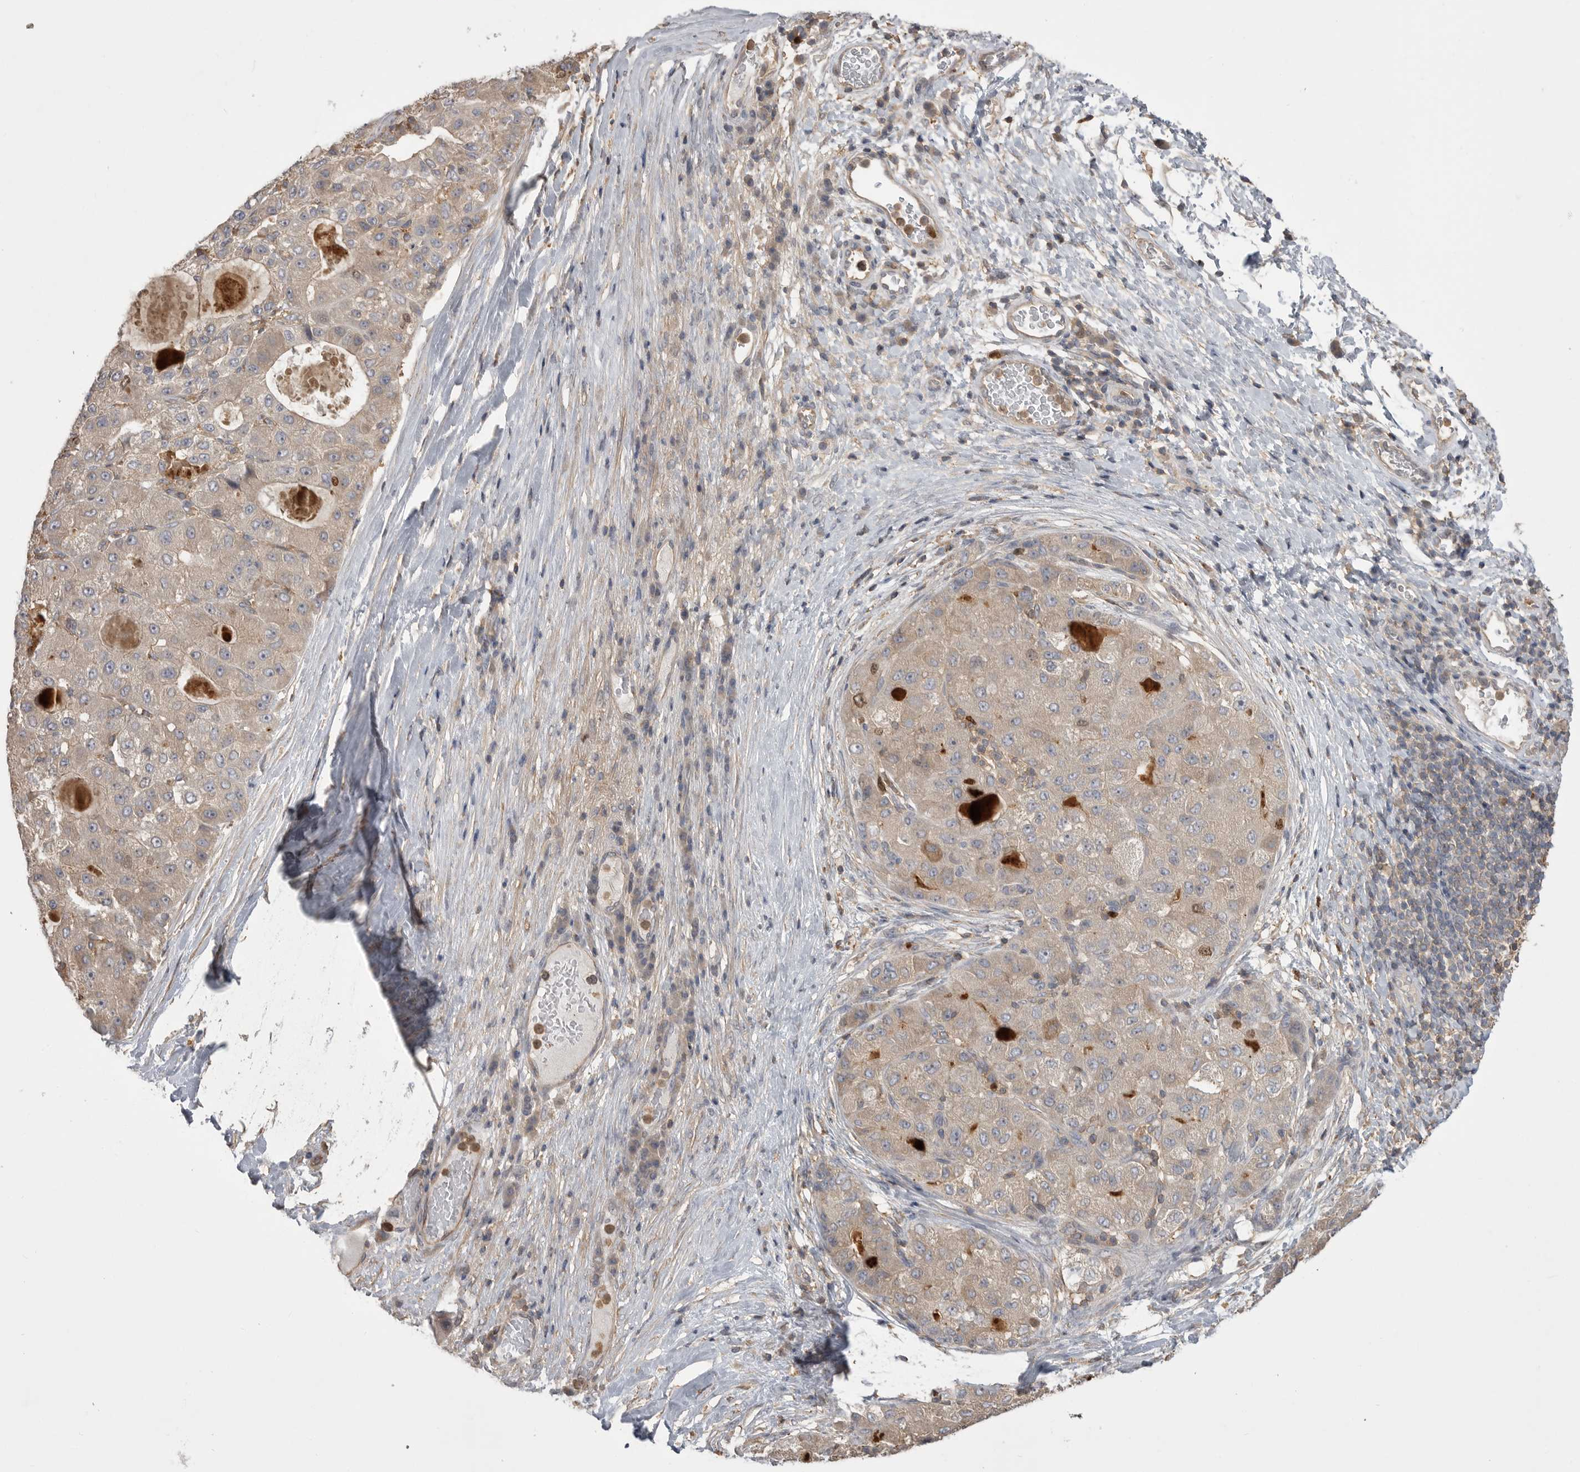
{"staining": {"intensity": "moderate", "quantity": "<25%", "location": "cytoplasmic/membranous,nuclear"}, "tissue": "liver cancer", "cell_type": "Tumor cells", "image_type": "cancer", "snomed": [{"axis": "morphology", "description": "Carcinoma, Hepatocellular, NOS"}, {"axis": "topography", "description": "Liver"}], "caption": "Liver cancer stained for a protein reveals moderate cytoplasmic/membranous and nuclear positivity in tumor cells.", "gene": "TOP2A", "patient": {"sex": "male", "age": 80}}